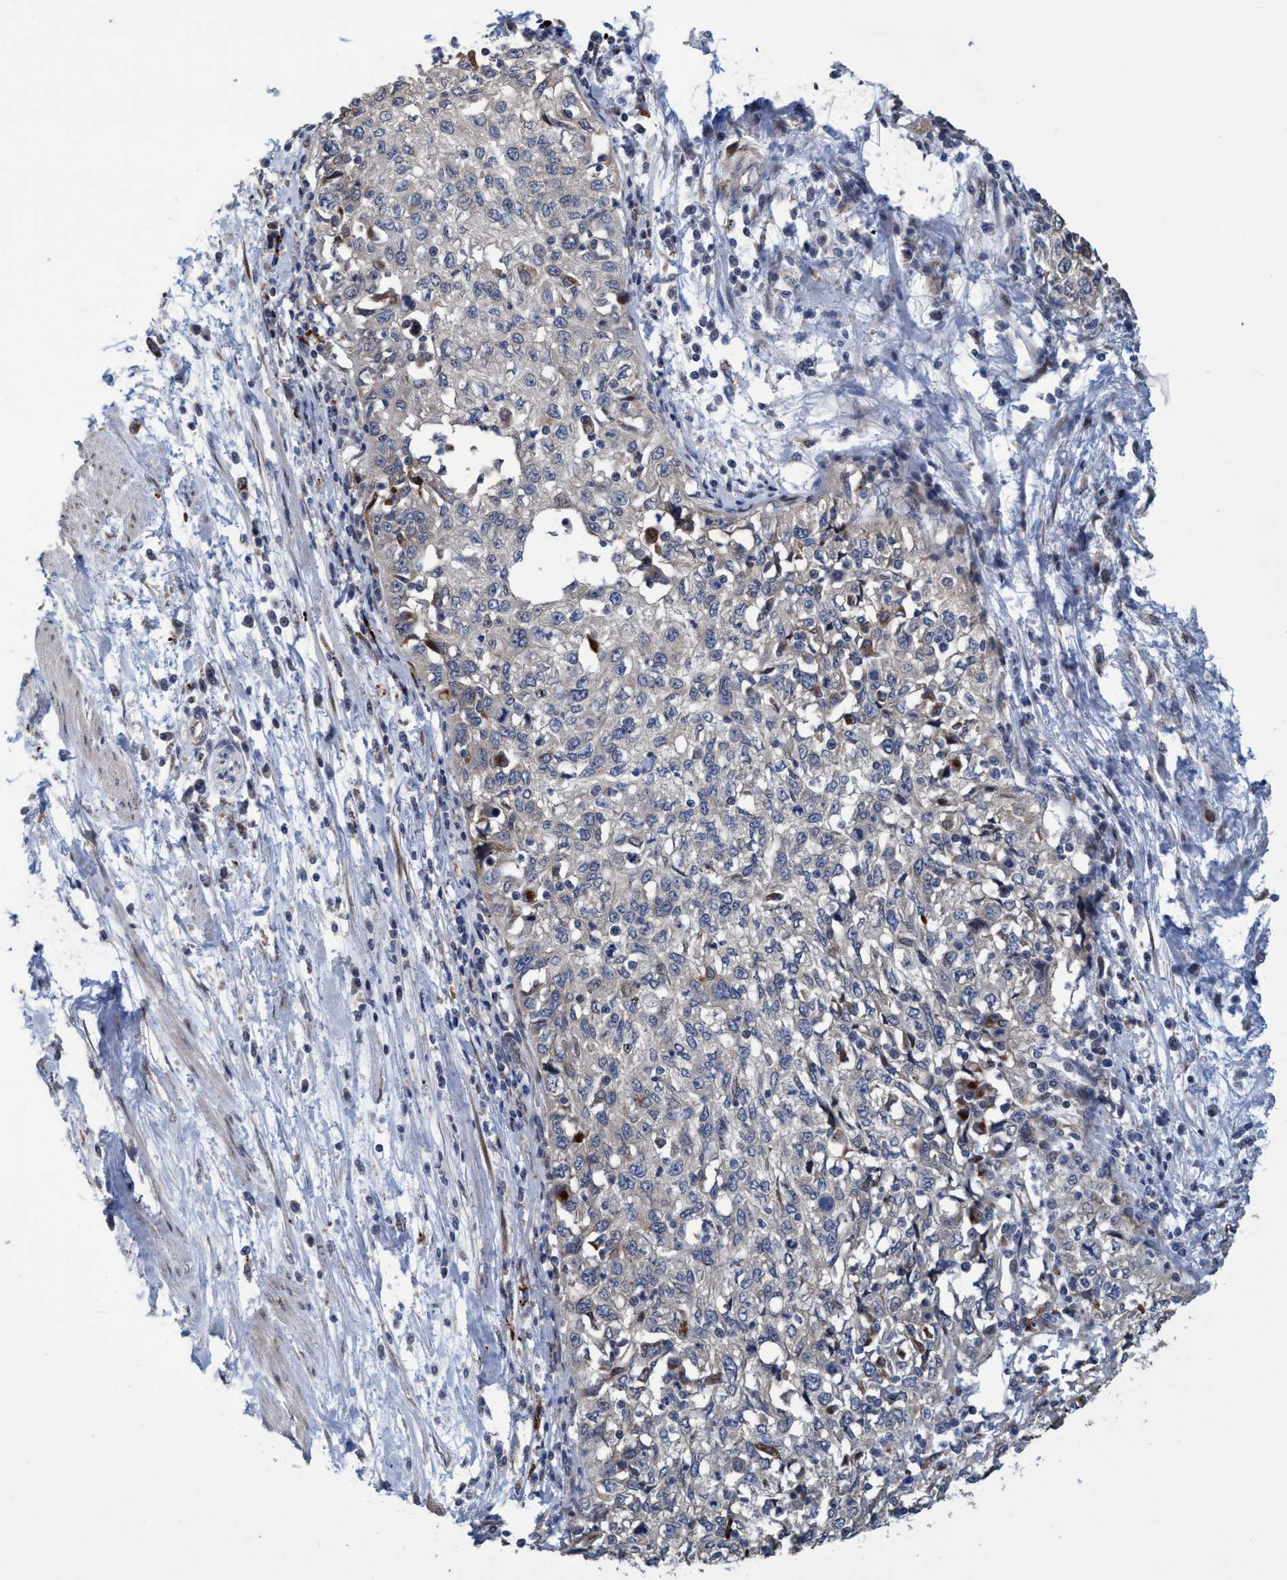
{"staining": {"intensity": "negative", "quantity": "none", "location": "none"}, "tissue": "cervical cancer", "cell_type": "Tumor cells", "image_type": "cancer", "snomed": [{"axis": "morphology", "description": "Squamous cell carcinoma, NOS"}, {"axis": "topography", "description": "Cervix"}], "caption": "Cervical cancer was stained to show a protein in brown. There is no significant positivity in tumor cells.", "gene": "BBS9", "patient": {"sex": "female", "age": 57}}